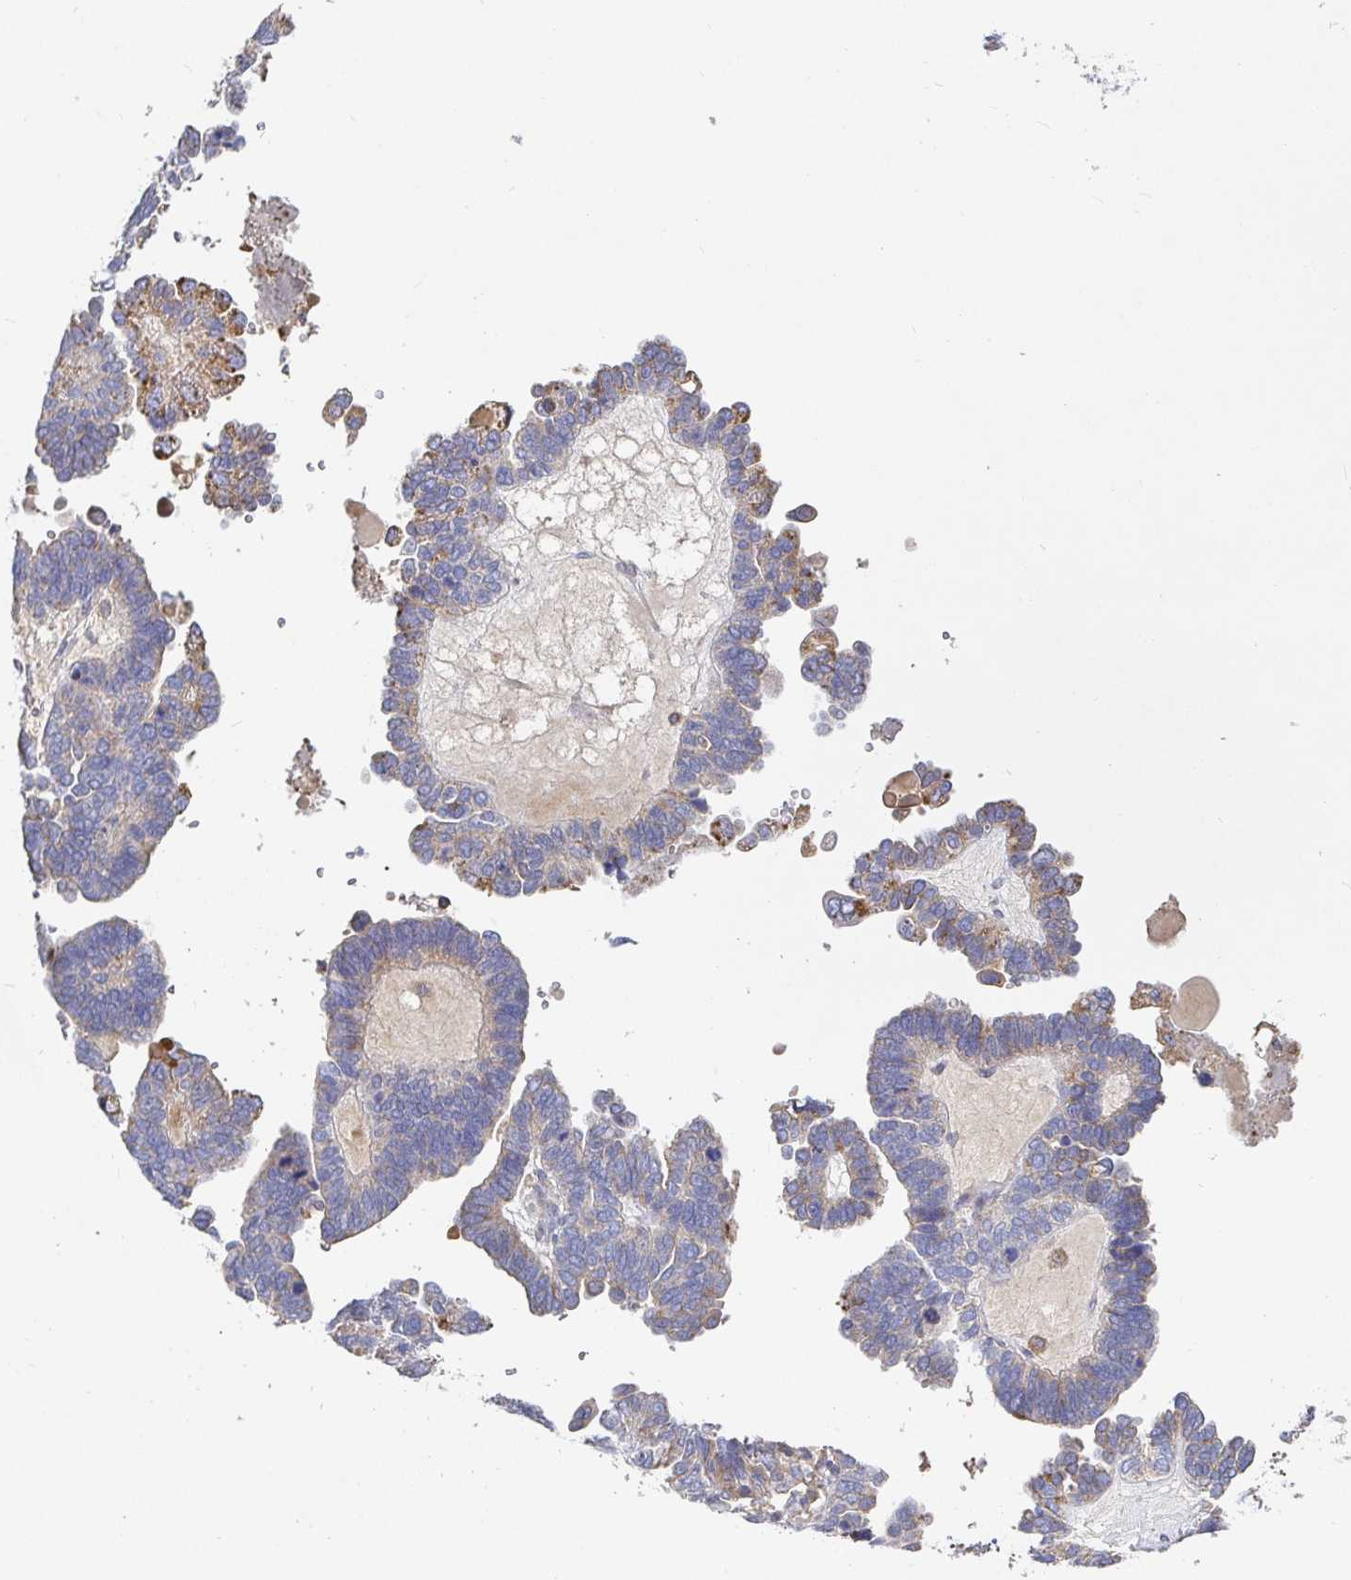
{"staining": {"intensity": "weak", "quantity": "25%-75%", "location": "cytoplasmic/membranous"}, "tissue": "ovarian cancer", "cell_type": "Tumor cells", "image_type": "cancer", "snomed": [{"axis": "morphology", "description": "Cystadenocarcinoma, serous, NOS"}, {"axis": "topography", "description": "Ovary"}], "caption": "Ovarian cancer stained with DAB IHC shows low levels of weak cytoplasmic/membranous expression in approximately 25%-75% of tumor cells. Using DAB (brown) and hematoxylin (blue) stains, captured at high magnification using brightfield microscopy.", "gene": "IRAK2", "patient": {"sex": "female", "age": 51}}